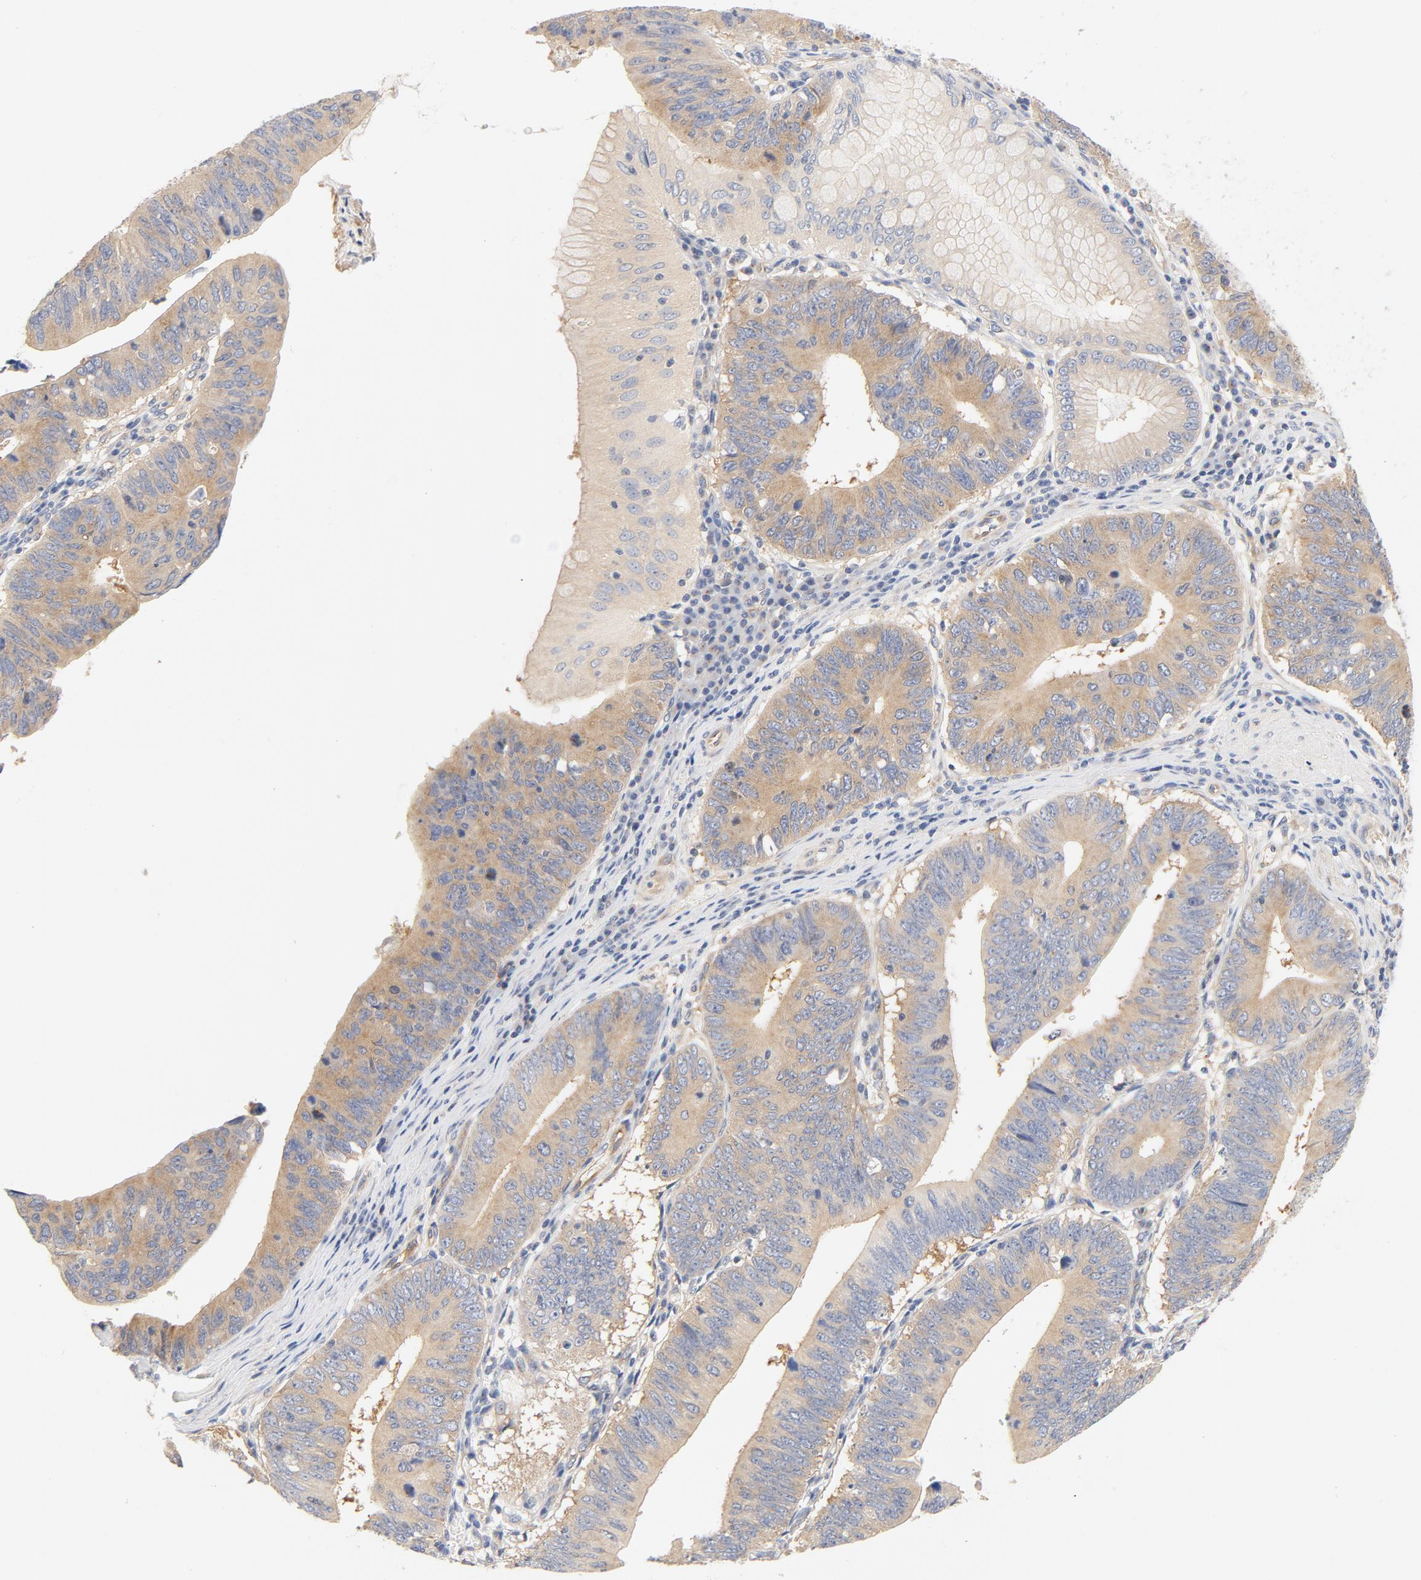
{"staining": {"intensity": "moderate", "quantity": ">75%", "location": "cytoplasmic/membranous"}, "tissue": "stomach cancer", "cell_type": "Tumor cells", "image_type": "cancer", "snomed": [{"axis": "morphology", "description": "Adenocarcinoma, NOS"}, {"axis": "topography", "description": "Stomach"}], "caption": "Stomach cancer (adenocarcinoma) stained with DAB (3,3'-diaminobenzidine) IHC reveals medium levels of moderate cytoplasmic/membranous staining in about >75% of tumor cells.", "gene": "DYNC1H1", "patient": {"sex": "male", "age": 59}}